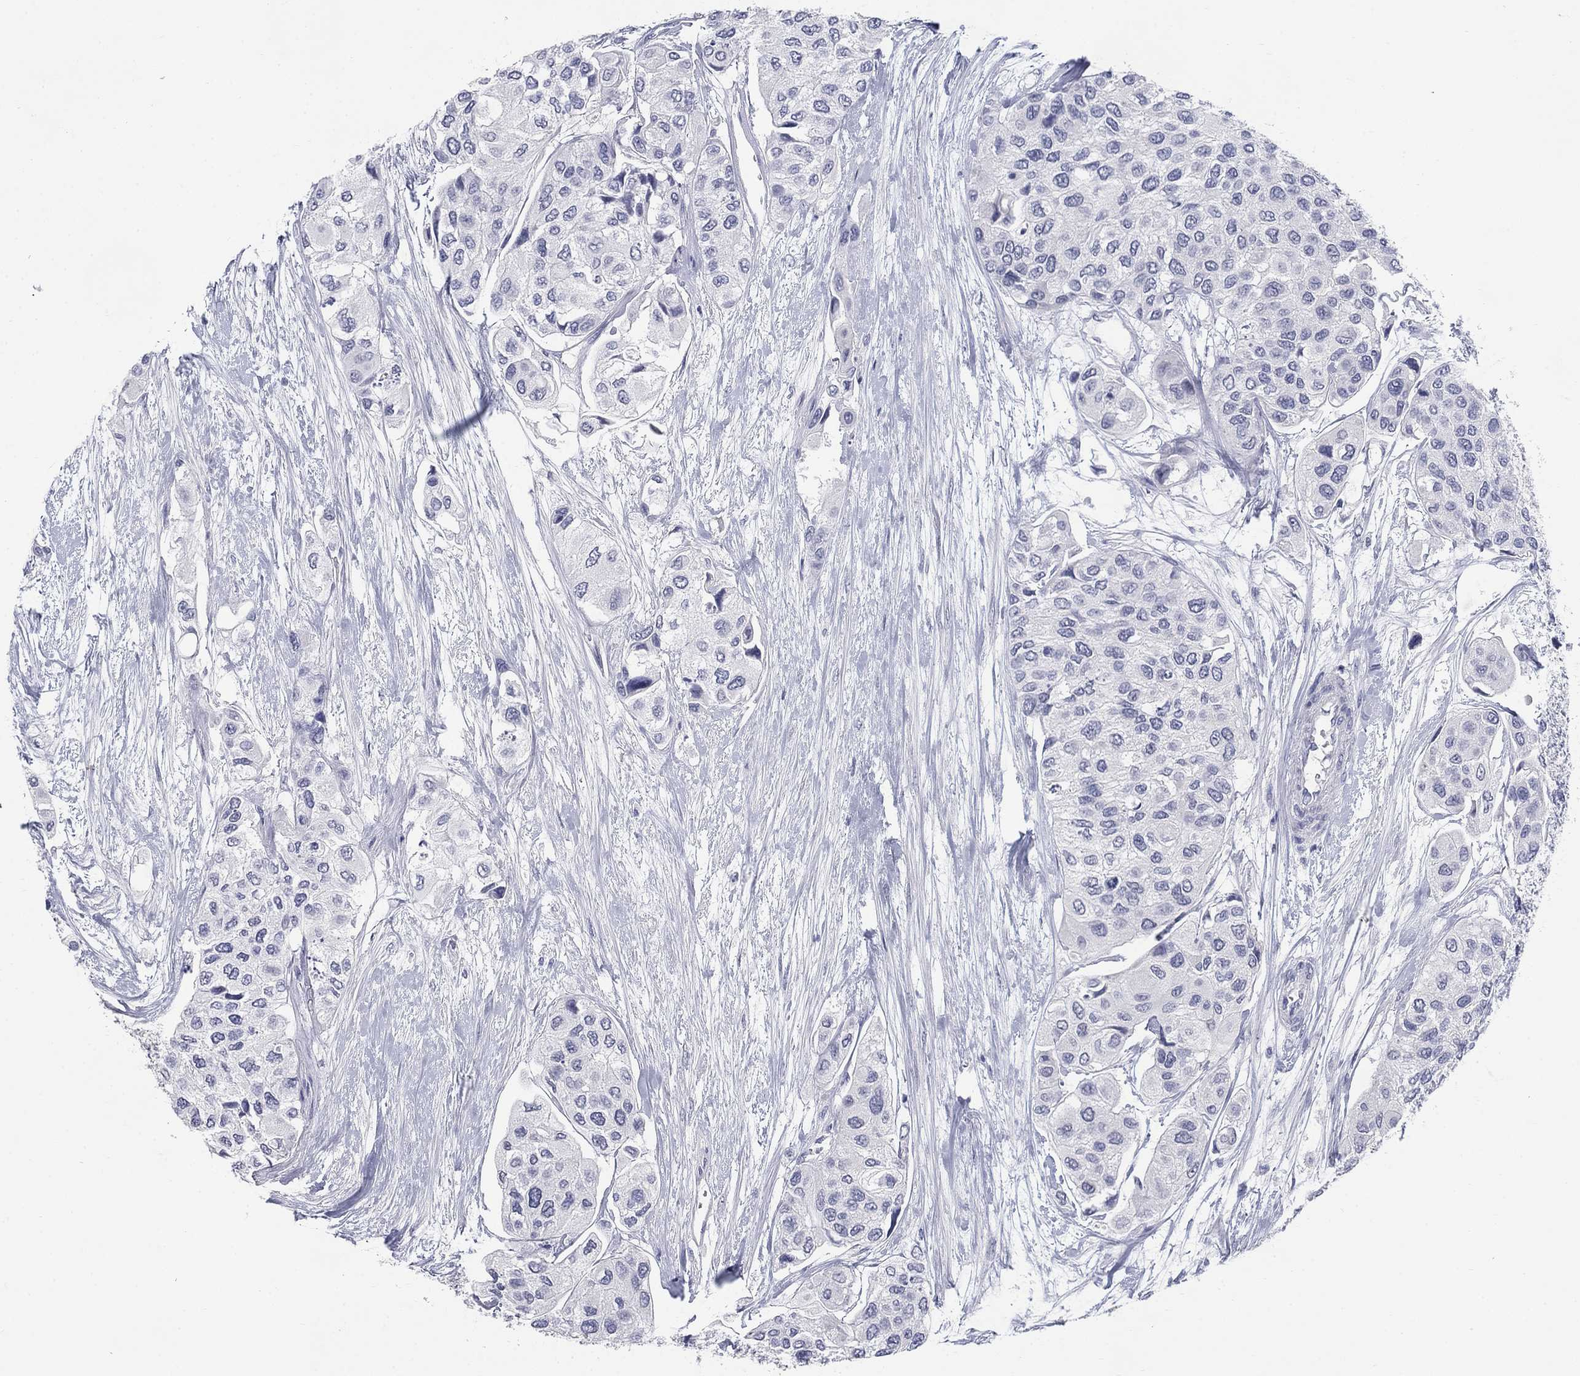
{"staining": {"intensity": "negative", "quantity": "none", "location": "none"}, "tissue": "urothelial cancer", "cell_type": "Tumor cells", "image_type": "cancer", "snomed": [{"axis": "morphology", "description": "Urothelial carcinoma, High grade"}, {"axis": "topography", "description": "Urinary bladder"}], "caption": "The histopathology image shows no significant positivity in tumor cells of urothelial carcinoma (high-grade).", "gene": "ELAVL4", "patient": {"sex": "male", "age": 77}}